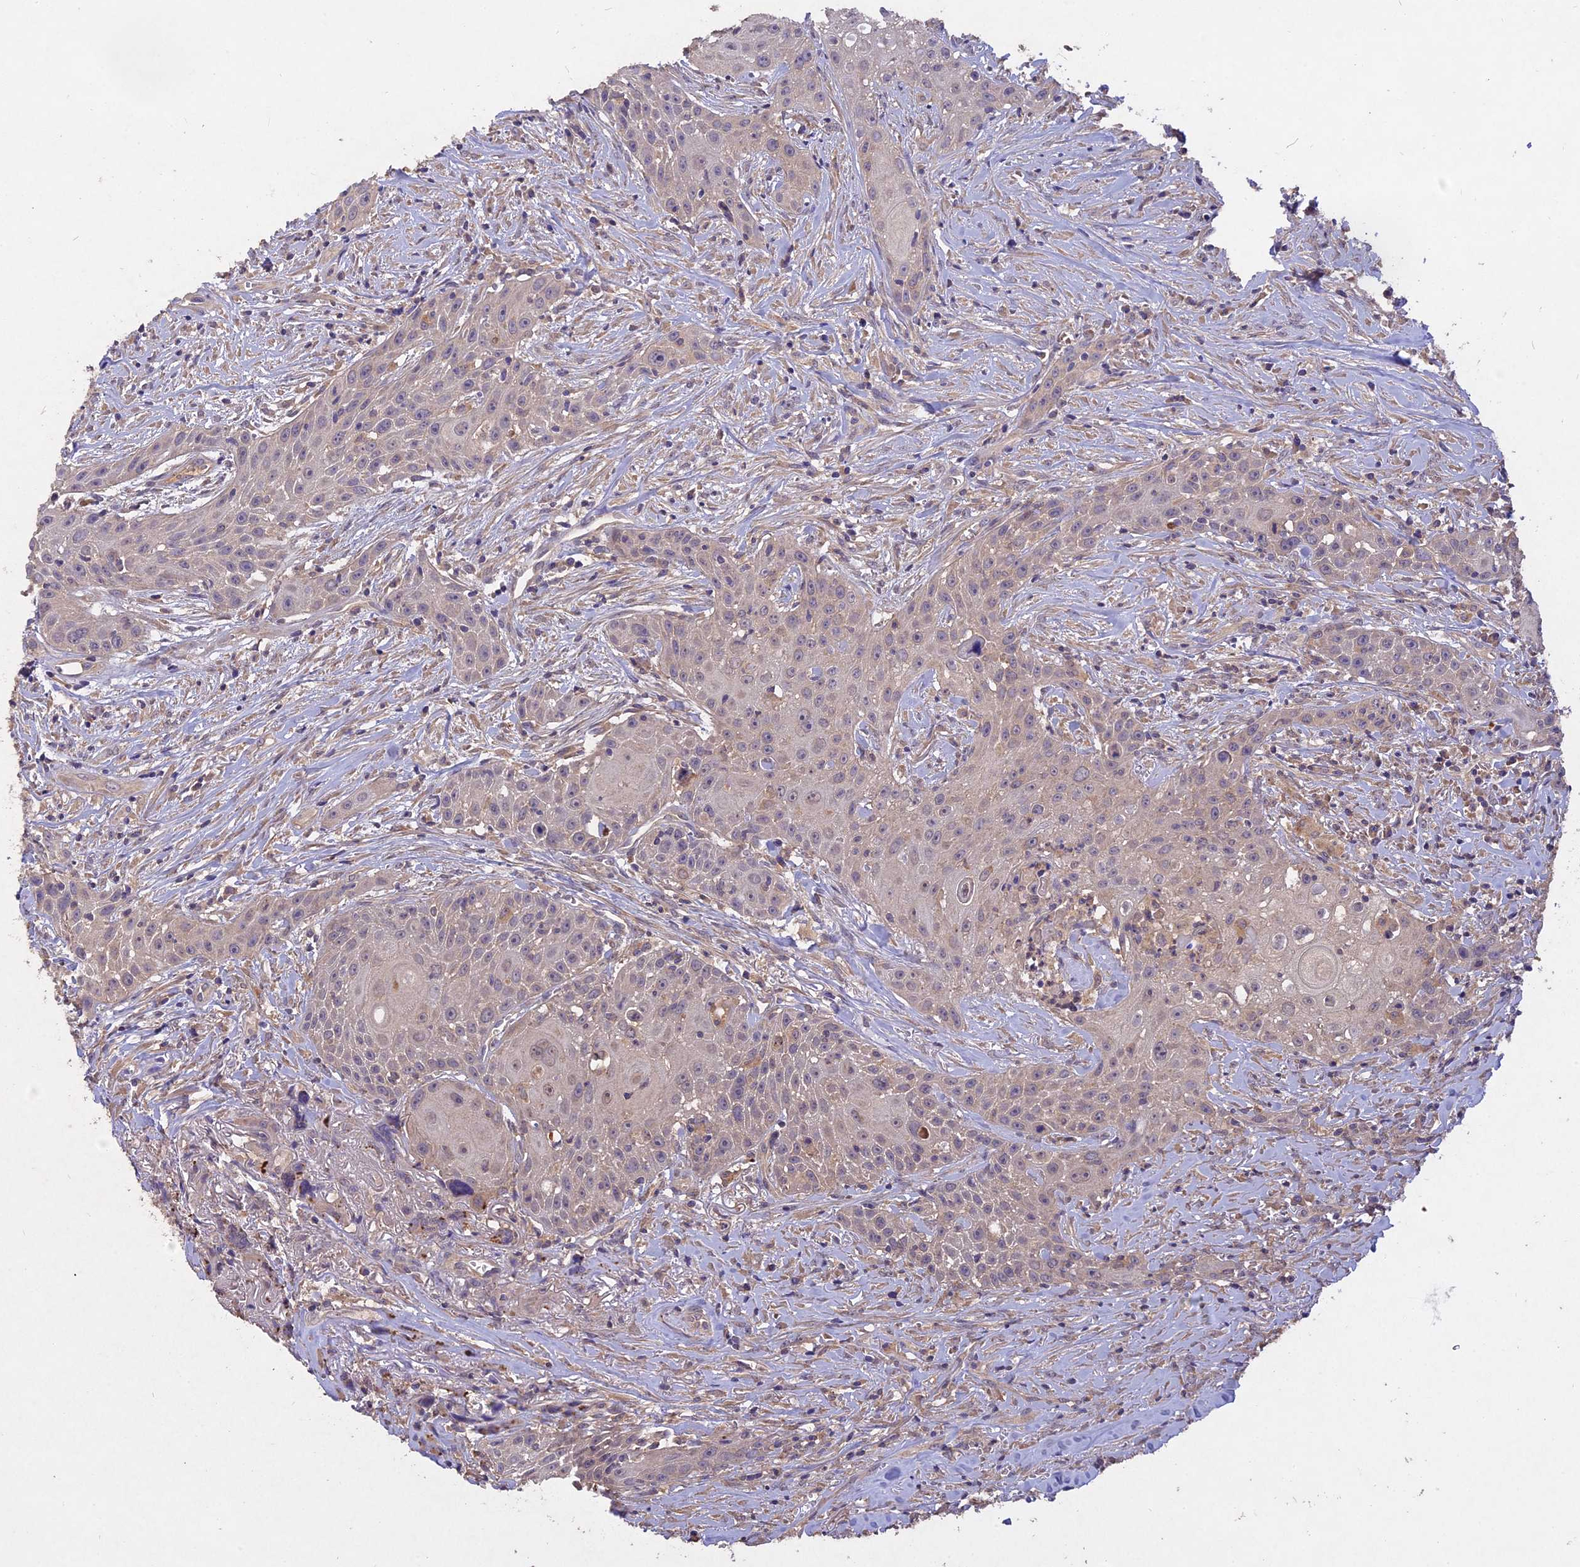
{"staining": {"intensity": "negative", "quantity": "none", "location": "none"}, "tissue": "head and neck cancer", "cell_type": "Tumor cells", "image_type": "cancer", "snomed": [{"axis": "morphology", "description": "Squamous cell carcinoma, NOS"}, {"axis": "topography", "description": "Oral tissue"}, {"axis": "topography", "description": "Head-Neck"}], "caption": "IHC photomicrograph of human head and neck cancer (squamous cell carcinoma) stained for a protein (brown), which shows no staining in tumor cells.", "gene": "SLC26A4", "patient": {"sex": "female", "age": 82}}